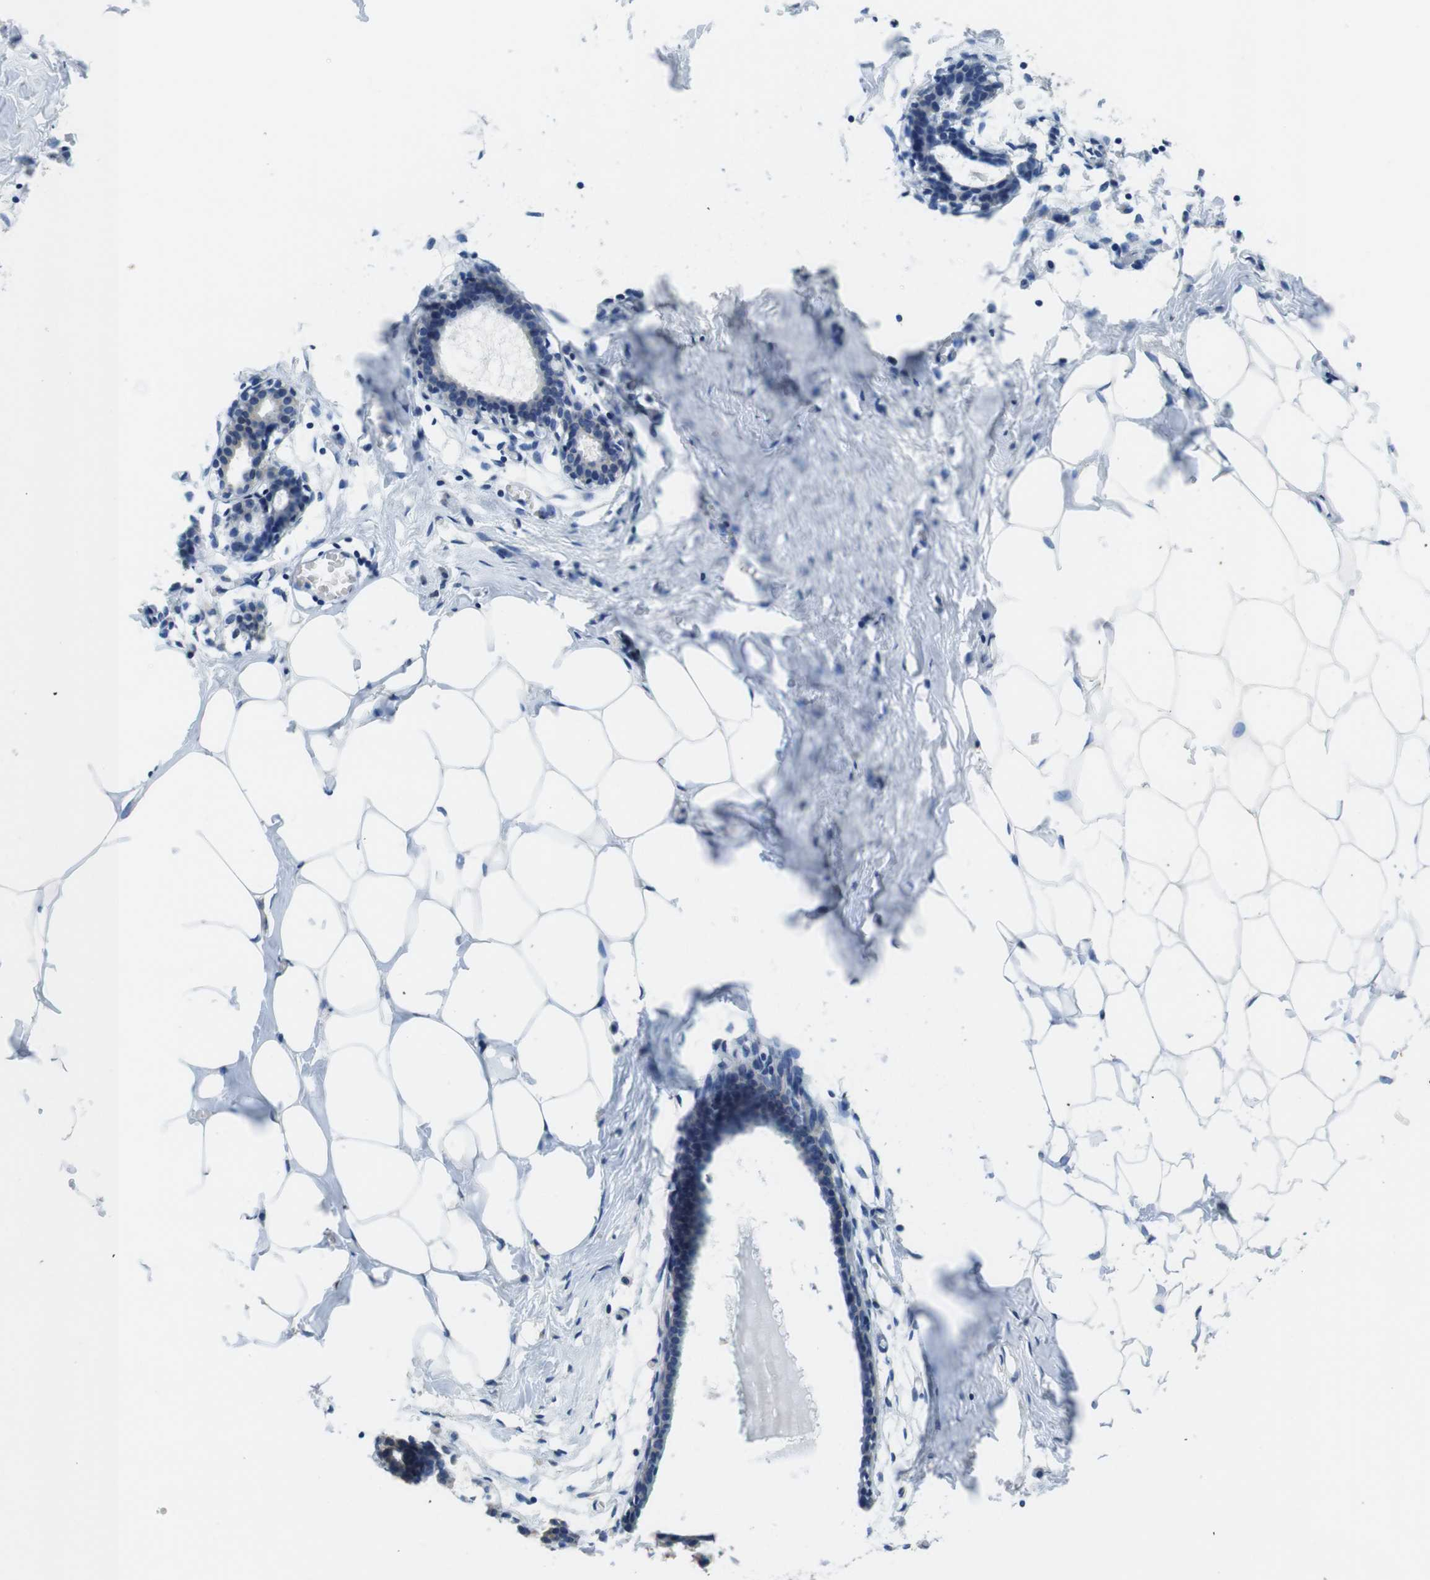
{"staining": {"intensity": "negative", "quantity": "none", "location": "none"}, "tissue": "breast", "cell_type": "Adipocytes", "image_type": "normal", "snomed": [{"axis": "morphology", "description": "Normal tissue, NOS"}, {"axis": "topography", "description": "Breast"}], "caption": "Immunohistochemistry image of unremarkable breast: breast stained with DAB exhibits no significant protein expression in adipocytes. Brightfield microscopy of immunohistochemistry (IHC) stained with DAB (3,3'-diaminobenzidine) (brown) and hematoxylin (blue), captured at high magnification.", "gene": "DCTN1", "patient": {"sex": "female", "age": 27}}